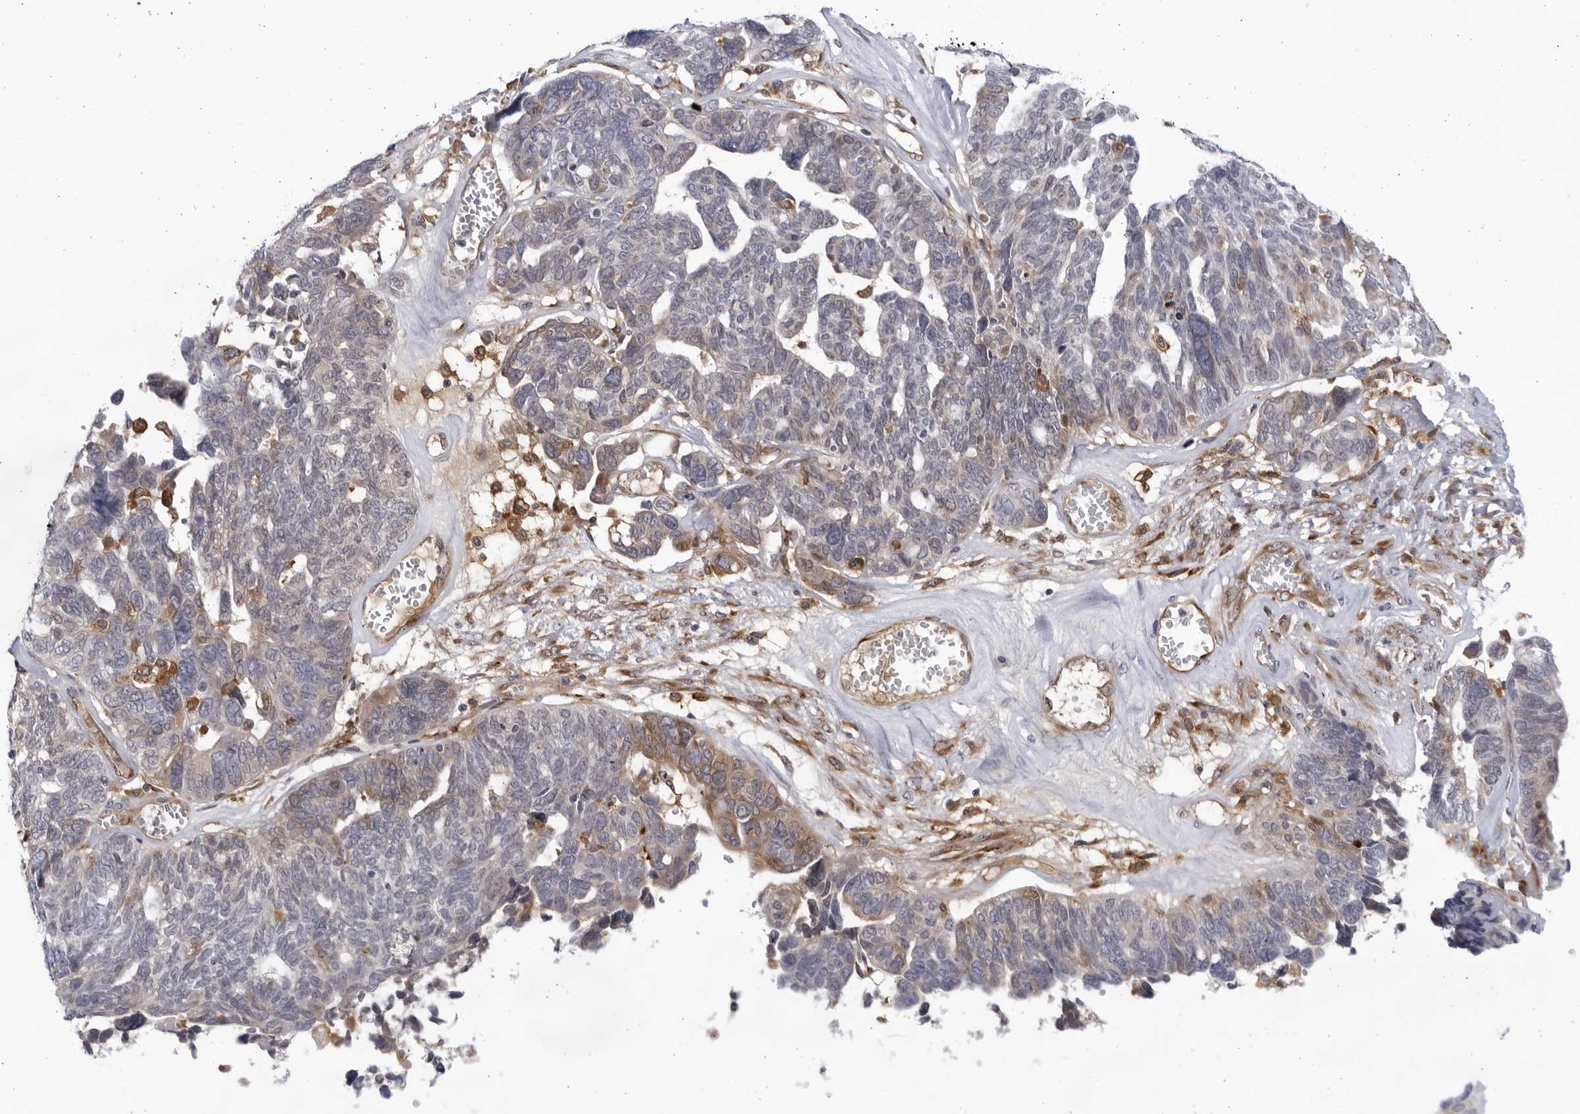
{"staining": {"intensity": "weak", "quantity": "<25%", "location": "cytoplasmic/membranous"}, "tissue": "ovarian cancer", "cell_type": "Tumor cells", "image_type": "cancer", "snomed": [{"axis": "morphology", "description": "Cystadenocarcinoma, serous, NOS"}, {"axis": "topography", "description": "Ovary"}], "caption": "A high-resolution histopathology image shows immunohistochemistry (IHC) staining of serous cystadenocarcinoma (ovarian), which reveals no significant expression in tumor cells.", "gene": "BMP2K", "patient": {"sex": "female", "age": 79}}